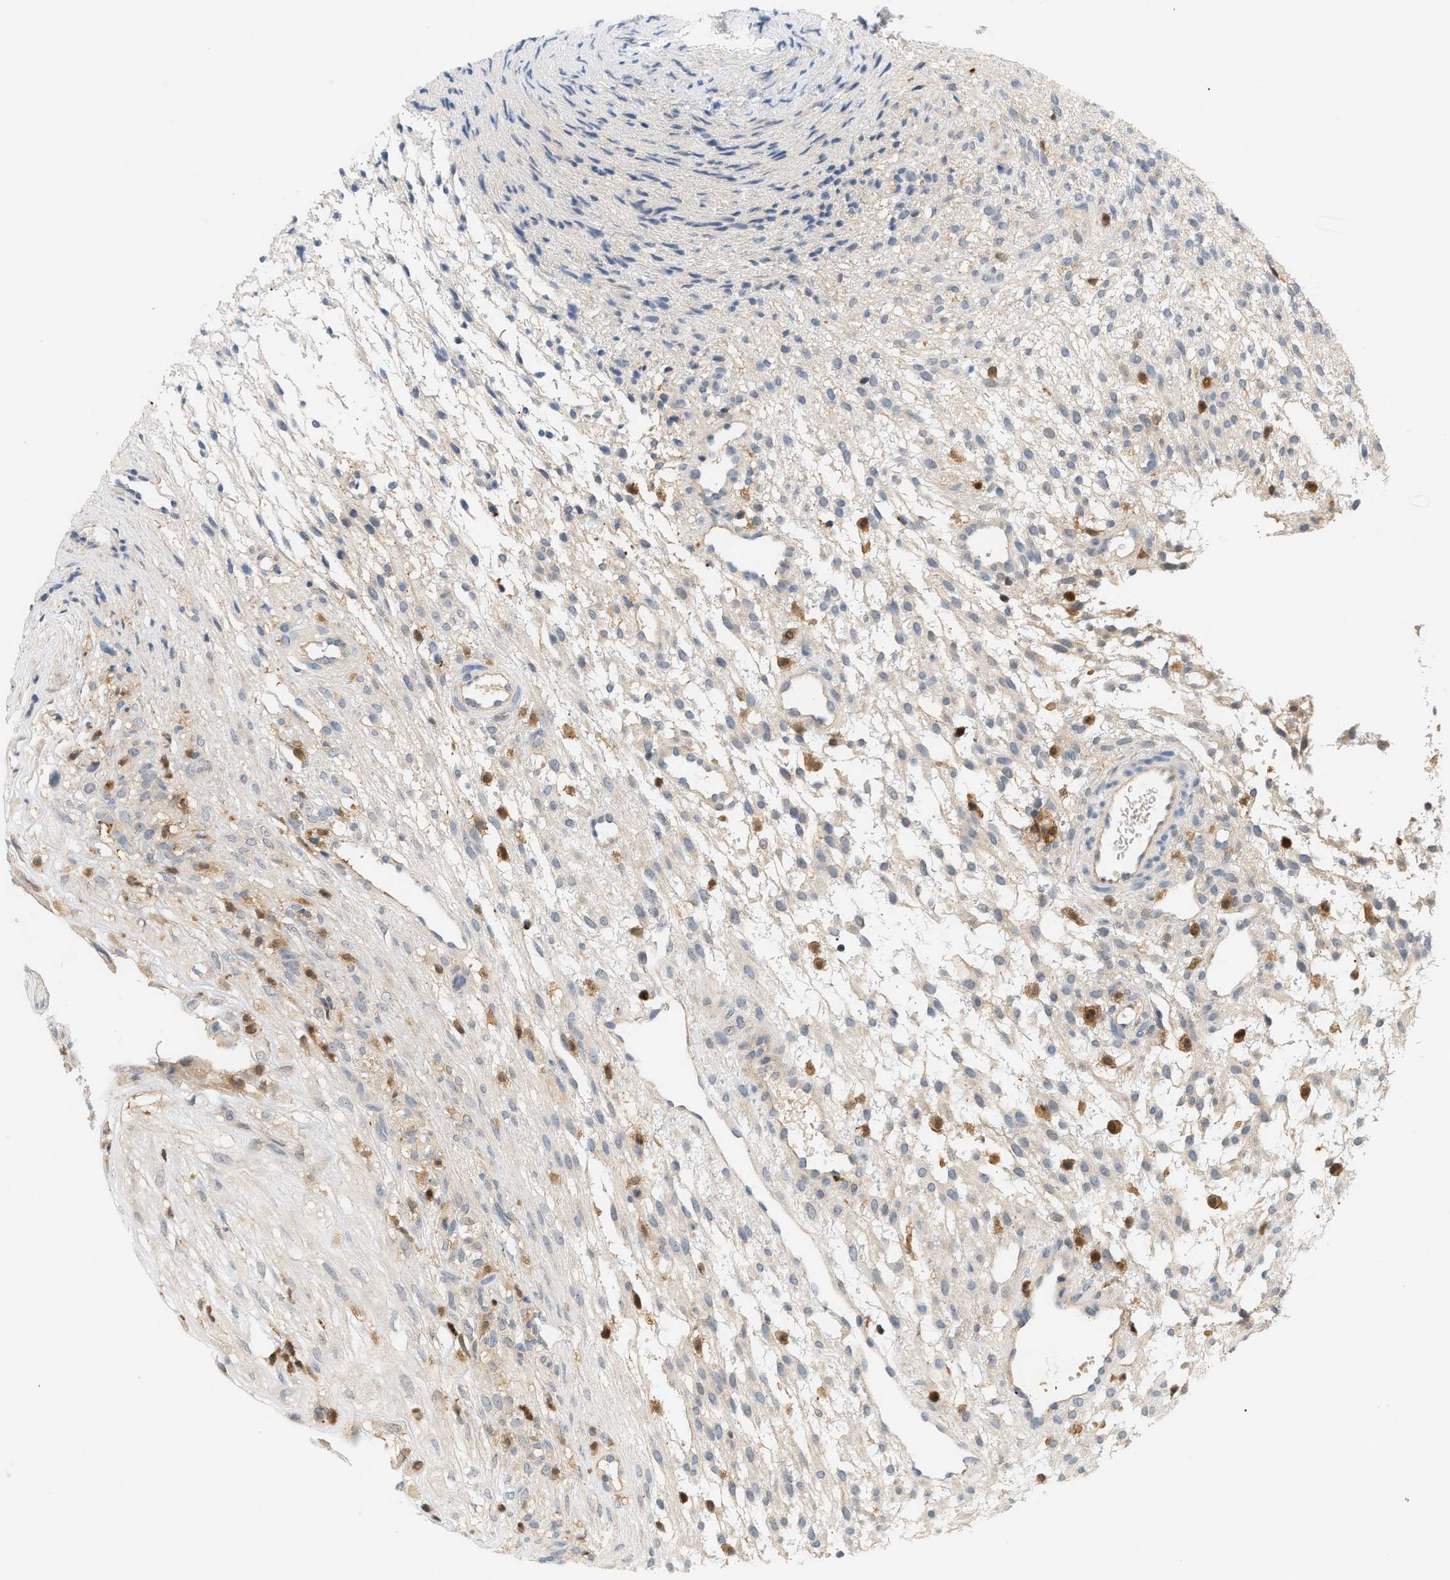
{"staining": {"intensity": "negative", "quantity": "none", "location": "none"}, "tissue": "ovary", "cell_type": "Ovarian stroma cells", "image_type": "normal", "snomed": [{"axis": "morphology", "description": "Normal tissue, NOS"}, {"axis": "morphology", "description": "Cyst, NOS"}, {"axis": "topography", "description": "Ovary"}], "caption": "This is a histopathology image of immunohistochemistry staining of unremarkable ovary, which shows no expression in ovarian stroma cells.", "gene": "PYCARD", "patient": {"sex": "female", "age": 18}}